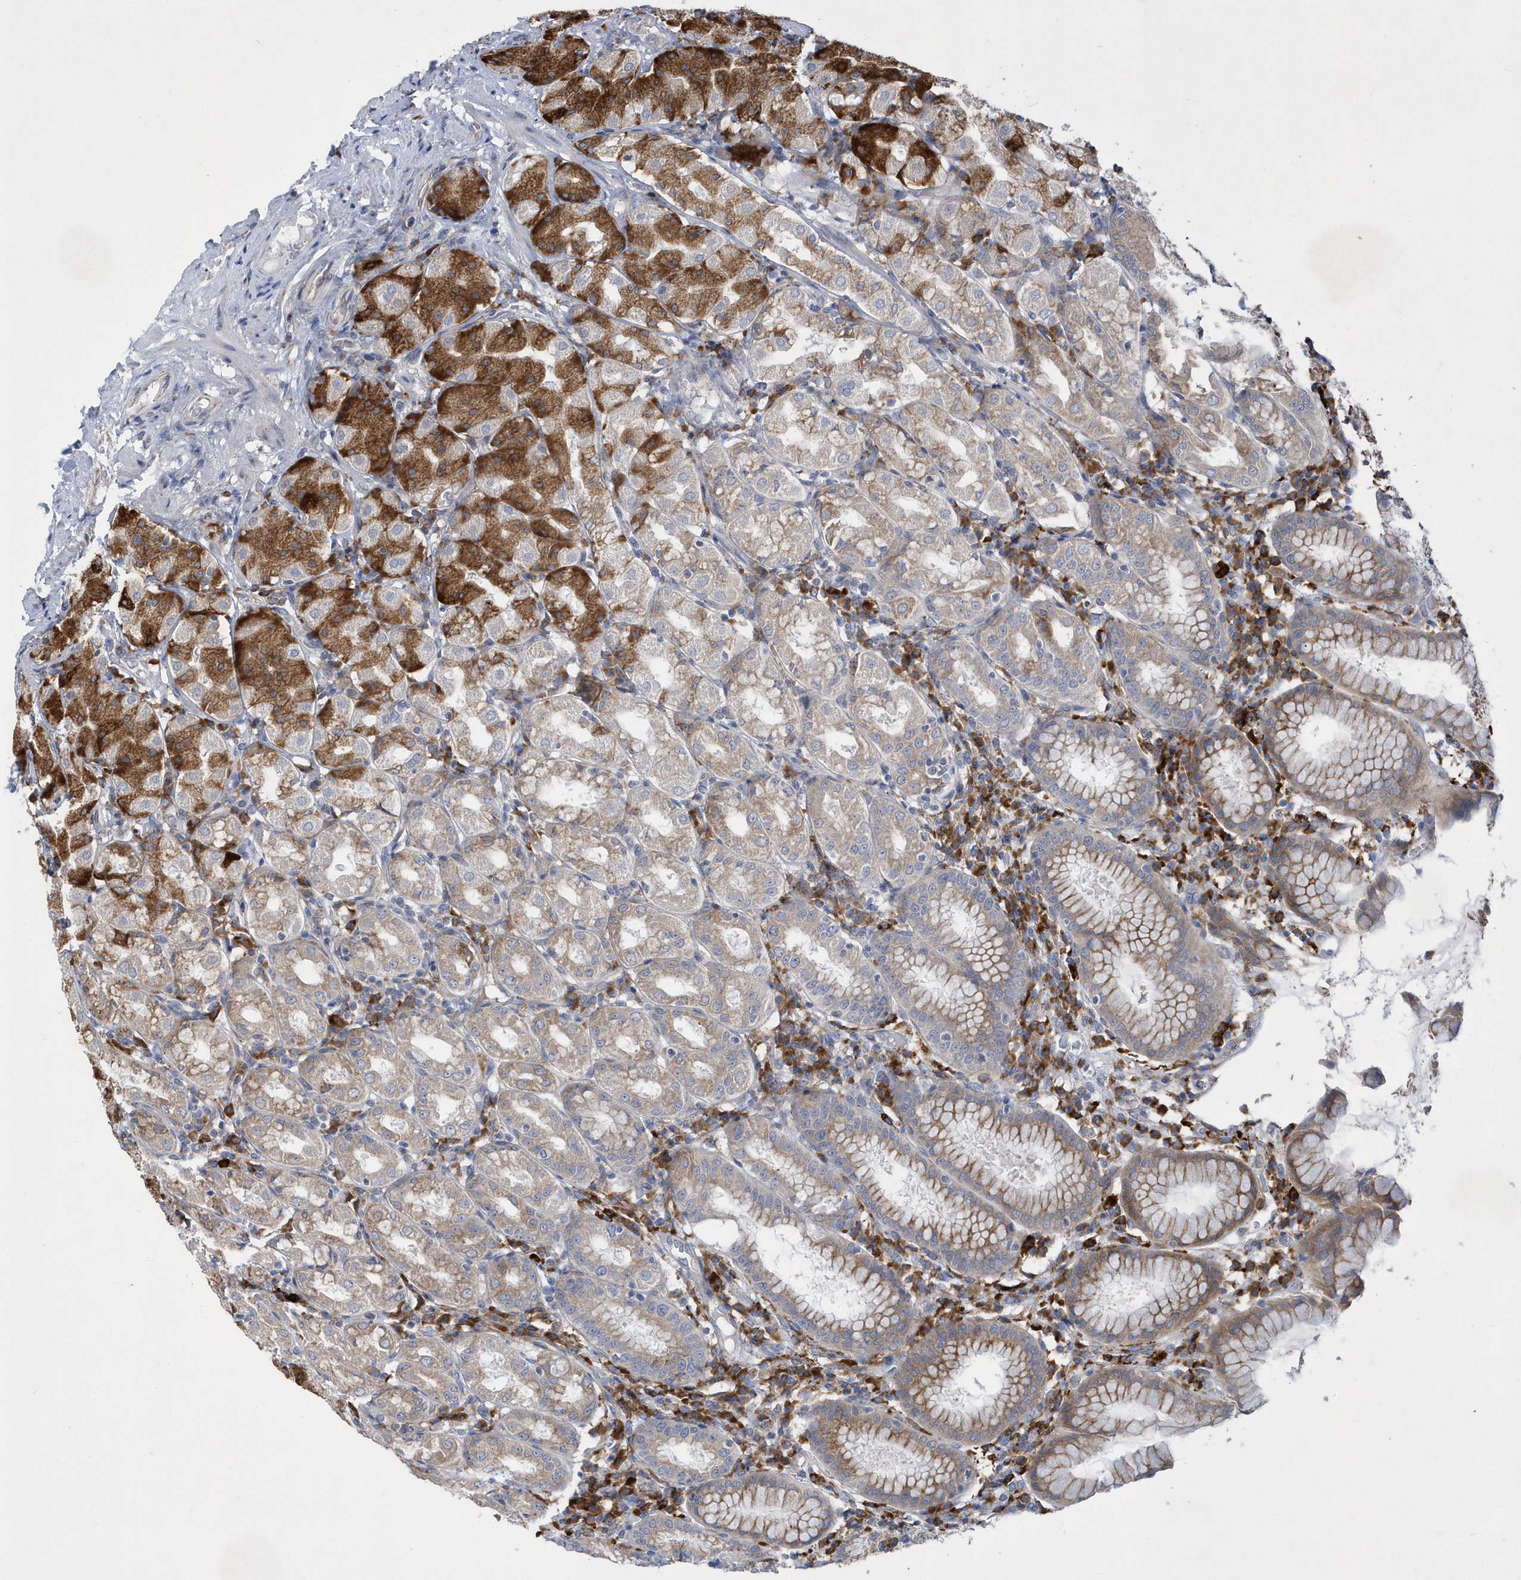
{"staining": {"intensity": "strong", "quantity": "25%-75%", "location": "cytoplasmic/membranous"}, "tissue": "stomach", "cell_type": "Glandular cells", "image_type": "normal", "snomed": [{"axis": "morphology", "description": "Normal tissue, NOS"}, {"axis": "topography", "description": "Stomach"}, {"axis": "topography", "description": "Stomach, lower"}], "caption": "DAB (3,3'-diaminobenzidine) immunohistochemical staining of benign stomach reveals strong cytoplasmic/membranous protein expression in about 25%-75% of glandular cells. Using DAB (3,3'-diaminobenzidine) (brown) and hematoxylin (blue) stains, captured at high magnification using brightfield microscopy.", "gene": "MED31", "patient": {"sex": "female", "age": 56}}